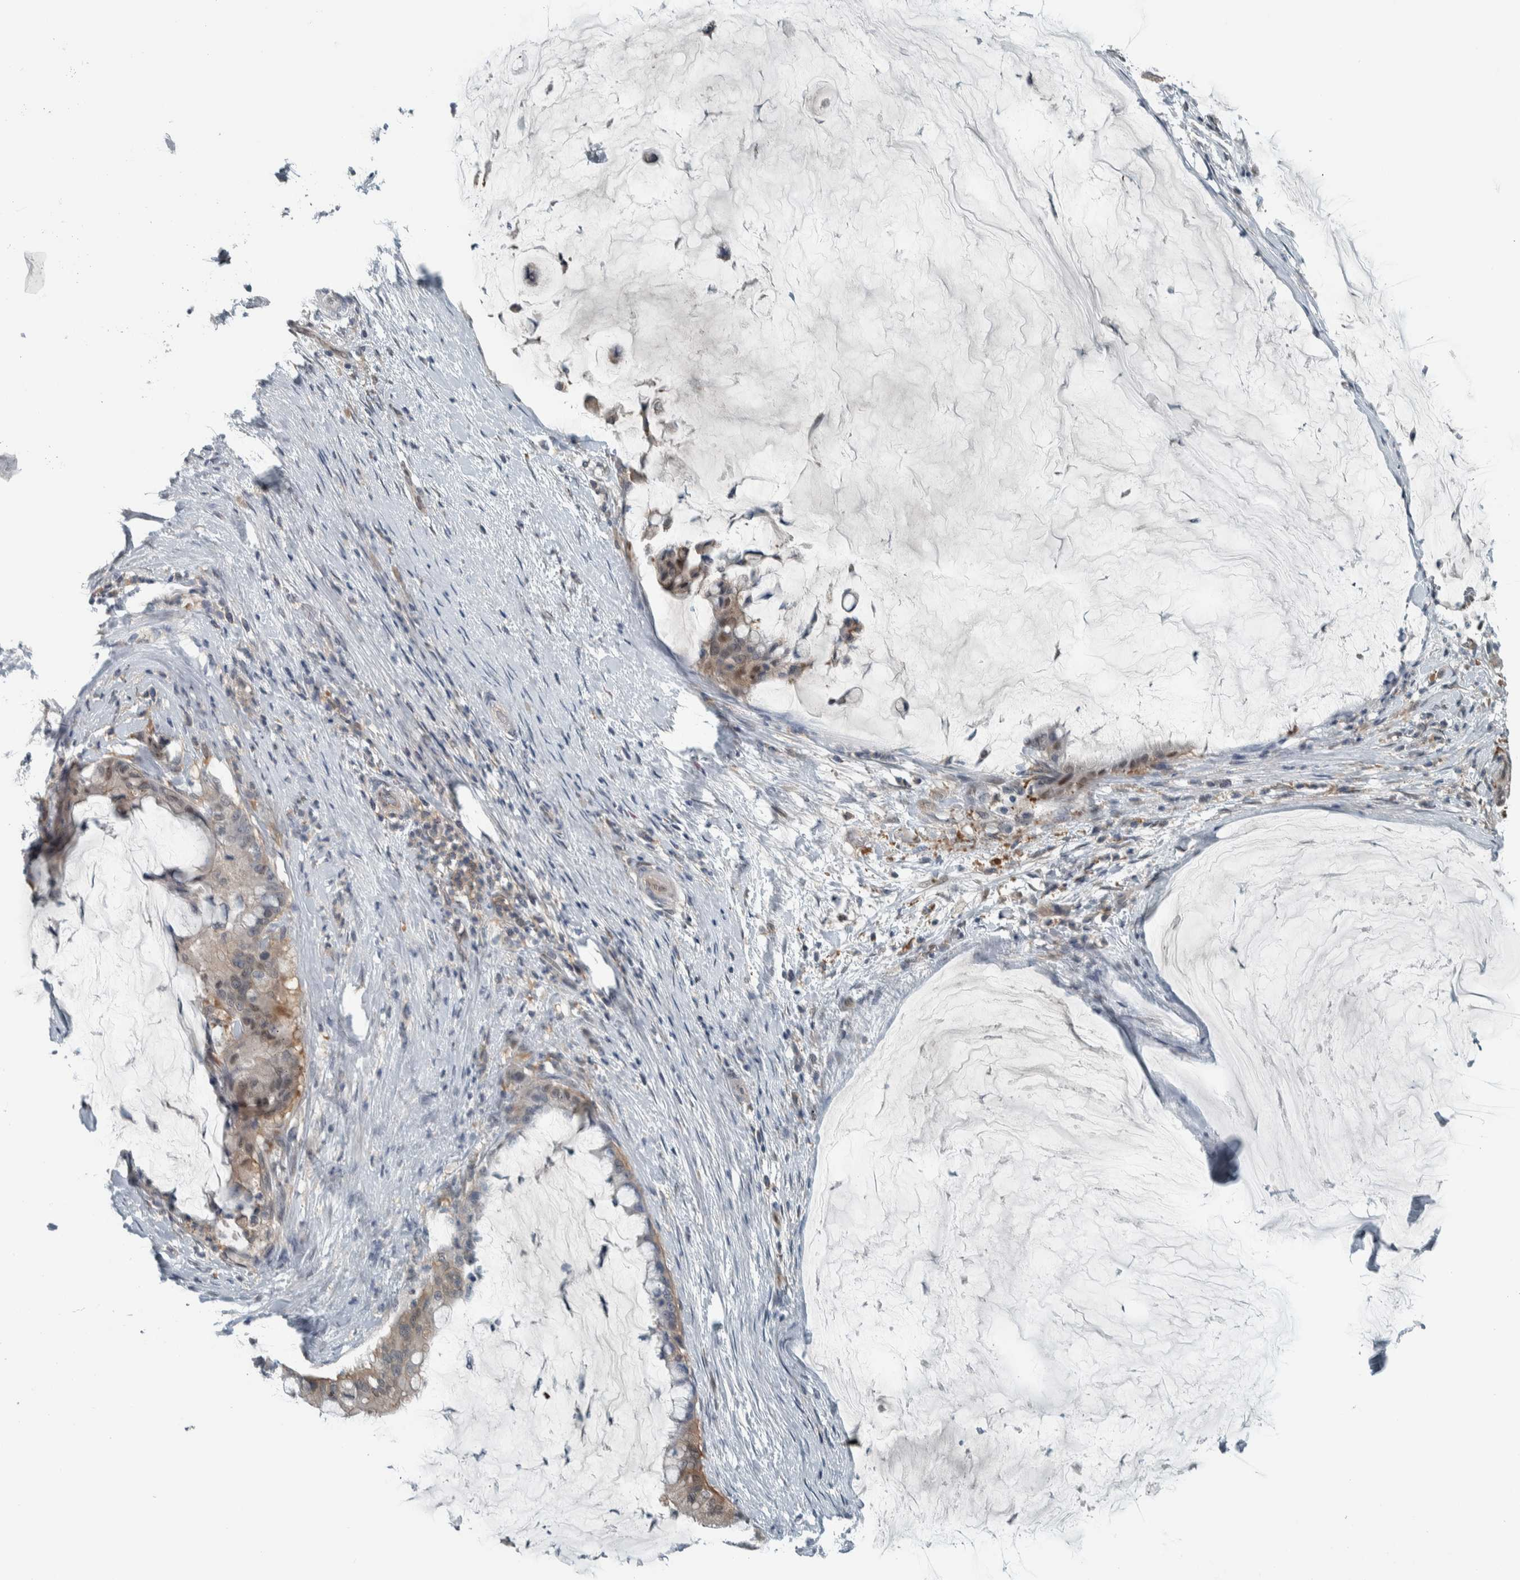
{"staining": {"intensity": "weak", "quantity": ">75%", "location": "cytoplasmic/membranous,nuclear"}, "tissue": "pancreatic cancer", "cell_type": "Tumor cells", "image_type": "cancer", "snomed": [{"axis": "morphology", "description": "Adenocarcinoma, NOS"}, {"axis": "topography", "description": "Pancreas"}], "caption": "Weak cytoplasmic/membranous and nuclear positivity is appreciated in about >75% of tumor cells in pancreatic cancer (adenocarcinoma). The protein is stained brown, and the nuclei are stained in blue (DAB IHC with brightfield microscopy, high magnification).", "gene": "ALAD", "patient": {"sex": "male", "age": 41}}